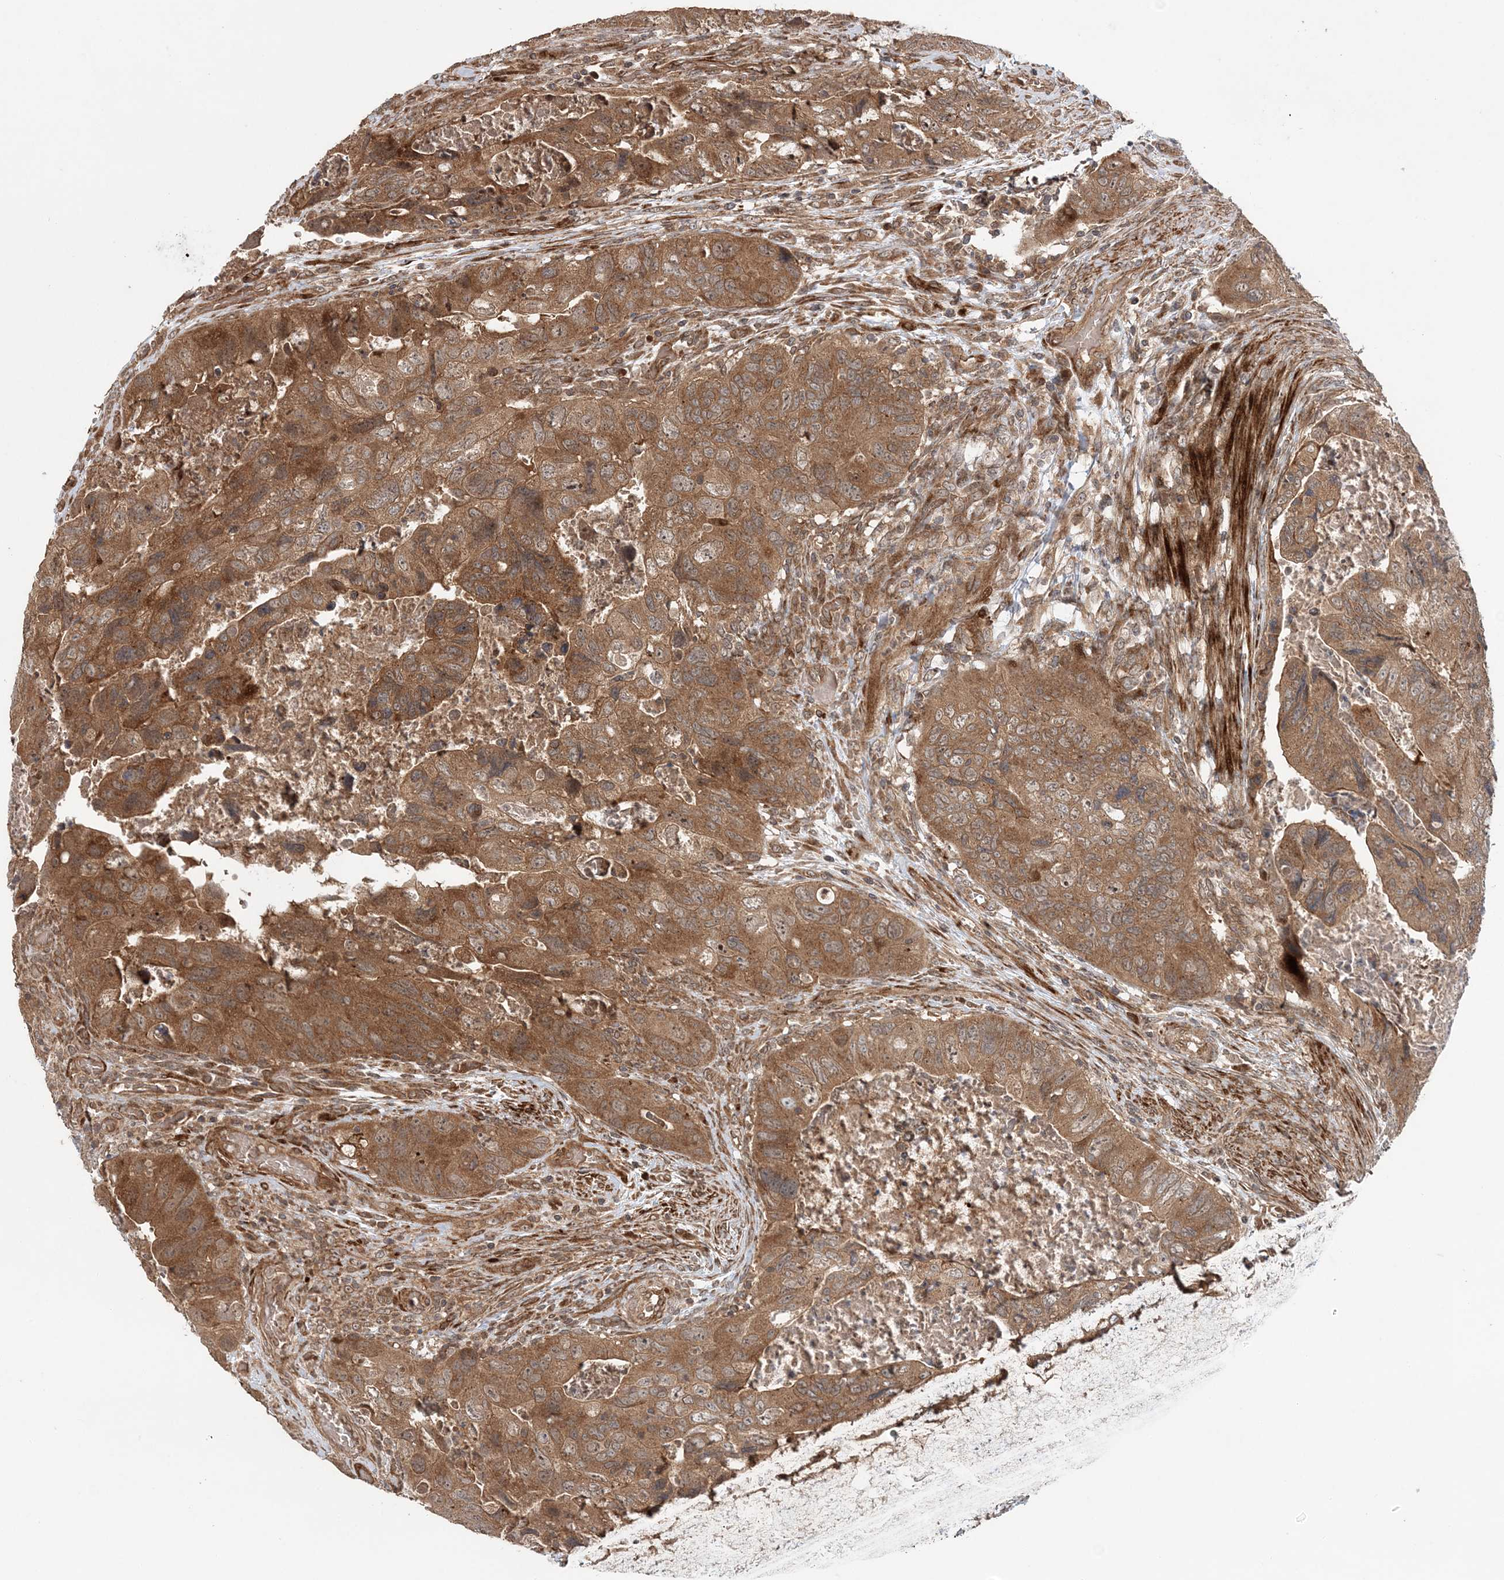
{"staining": {"intensity": "moderate", "quantity": ">75%", "location": "cytoplasmic/membranous"}, "tissue": "colorectal cancer", "cell_type": "Tumor cells", "image_type": "cancer", "snomed": [{"axis": "morphology", "description": "Adenocarcinoma, NOS"}, {"axis": "topography", "description": "Rectum"}], "caption": "High-power microscopy captured an immunohistochemistry (IHC) photomicrograph of adenocarcinoma (colorectal), revealing moderate cytoplasmic/membranous positivity in about >75% of tumor cells.", "gene": "UBTD2", "patient": {"sex": "male", "age": 63}}